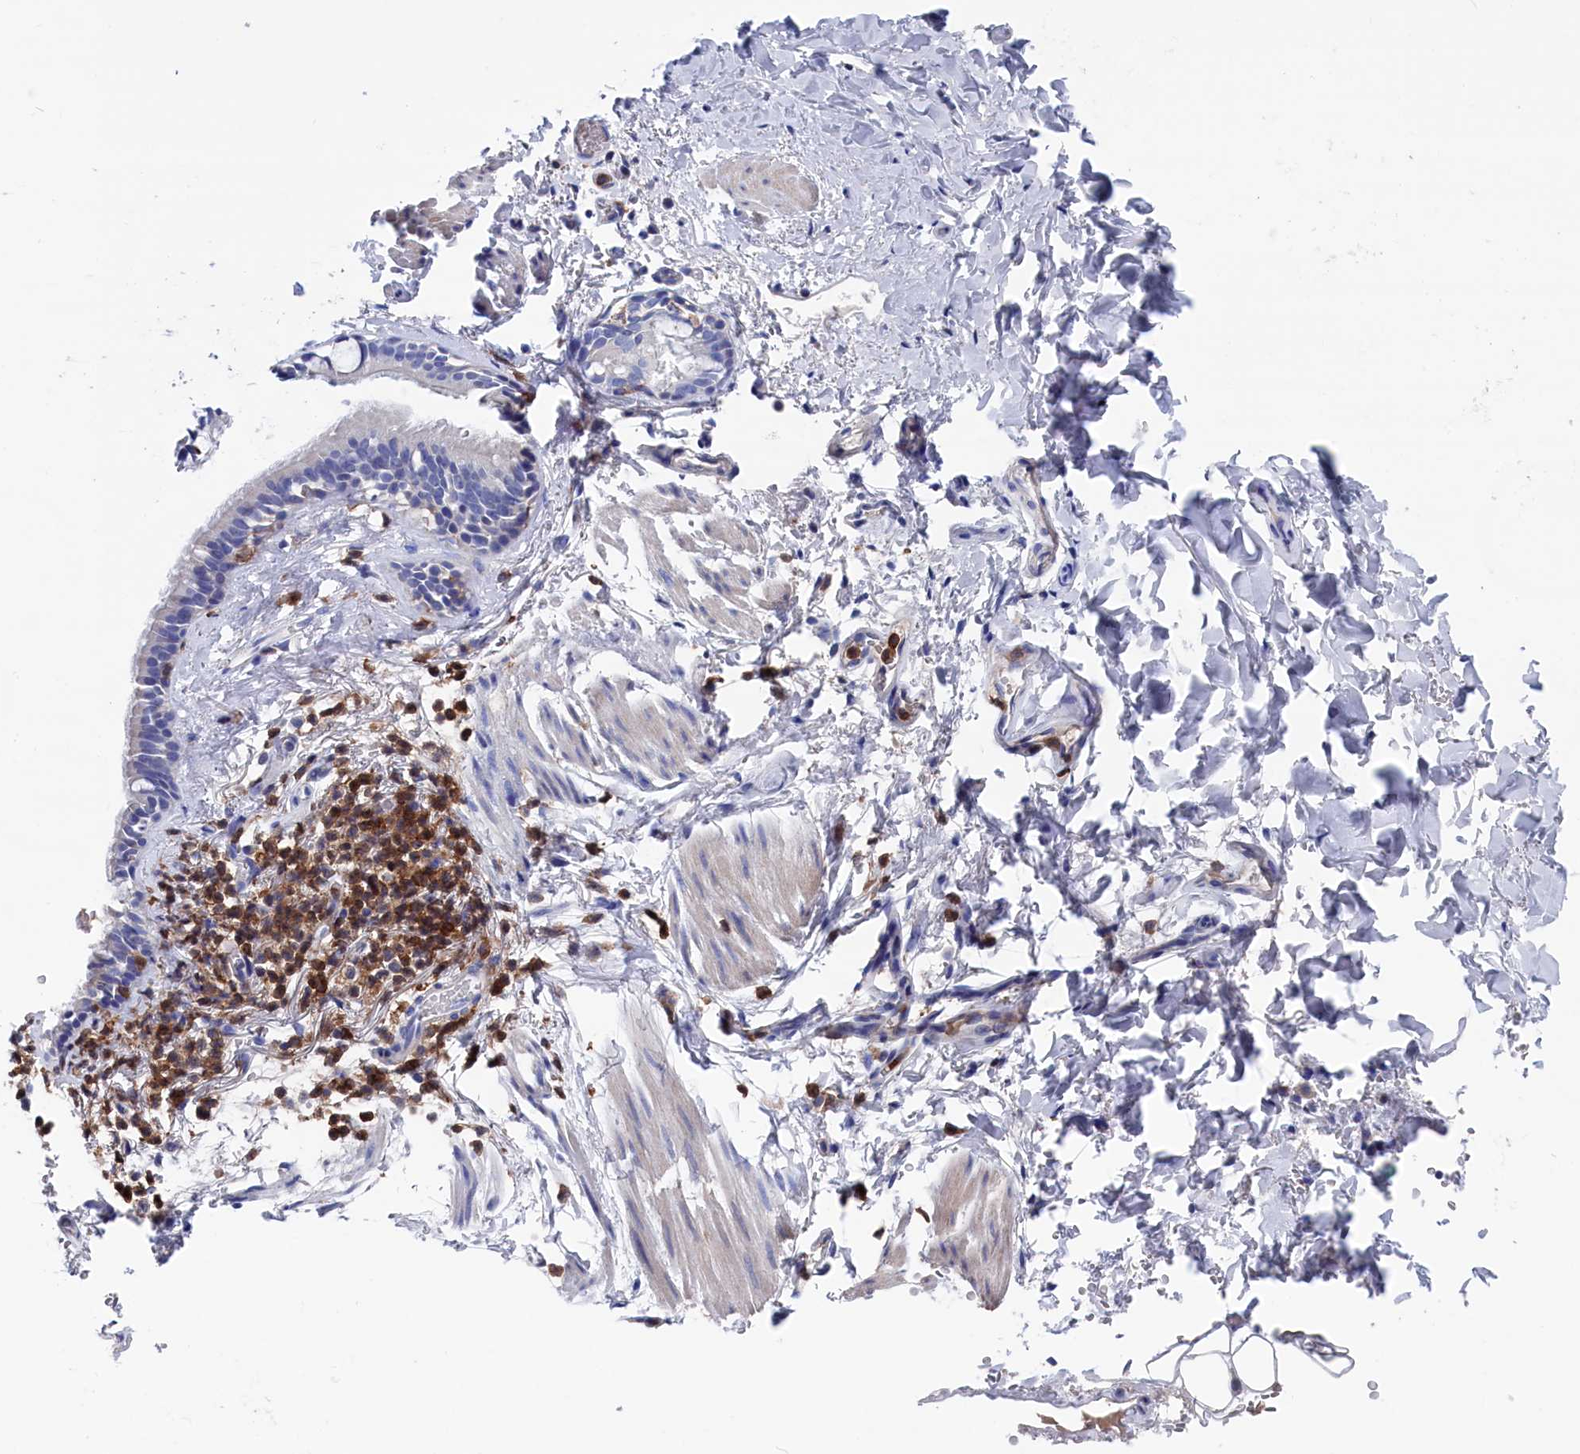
{"staining": {"intensity": "negative", "quantity": "none", "location": "none"}, "tissue": "adipose tissue", "cell_type": "Adipocytes", "image_type": "normal", "snomed": [{"axis": "morphology", "description": "Normal tissue, NOS"}, {"axis": "topography", "description": "Lymph node"}, {"axis": "topography", "description": "Bronchus"}], "caption": "Immunohistochemistry histopathology image of unremarkable human adipose tissue stained for a protein (brown), which demonstrates no staining in adipocytes. Nuclei are stained in blue.", "gene": "TYROBP", "patient": {"sex": "male", "age": 63}}